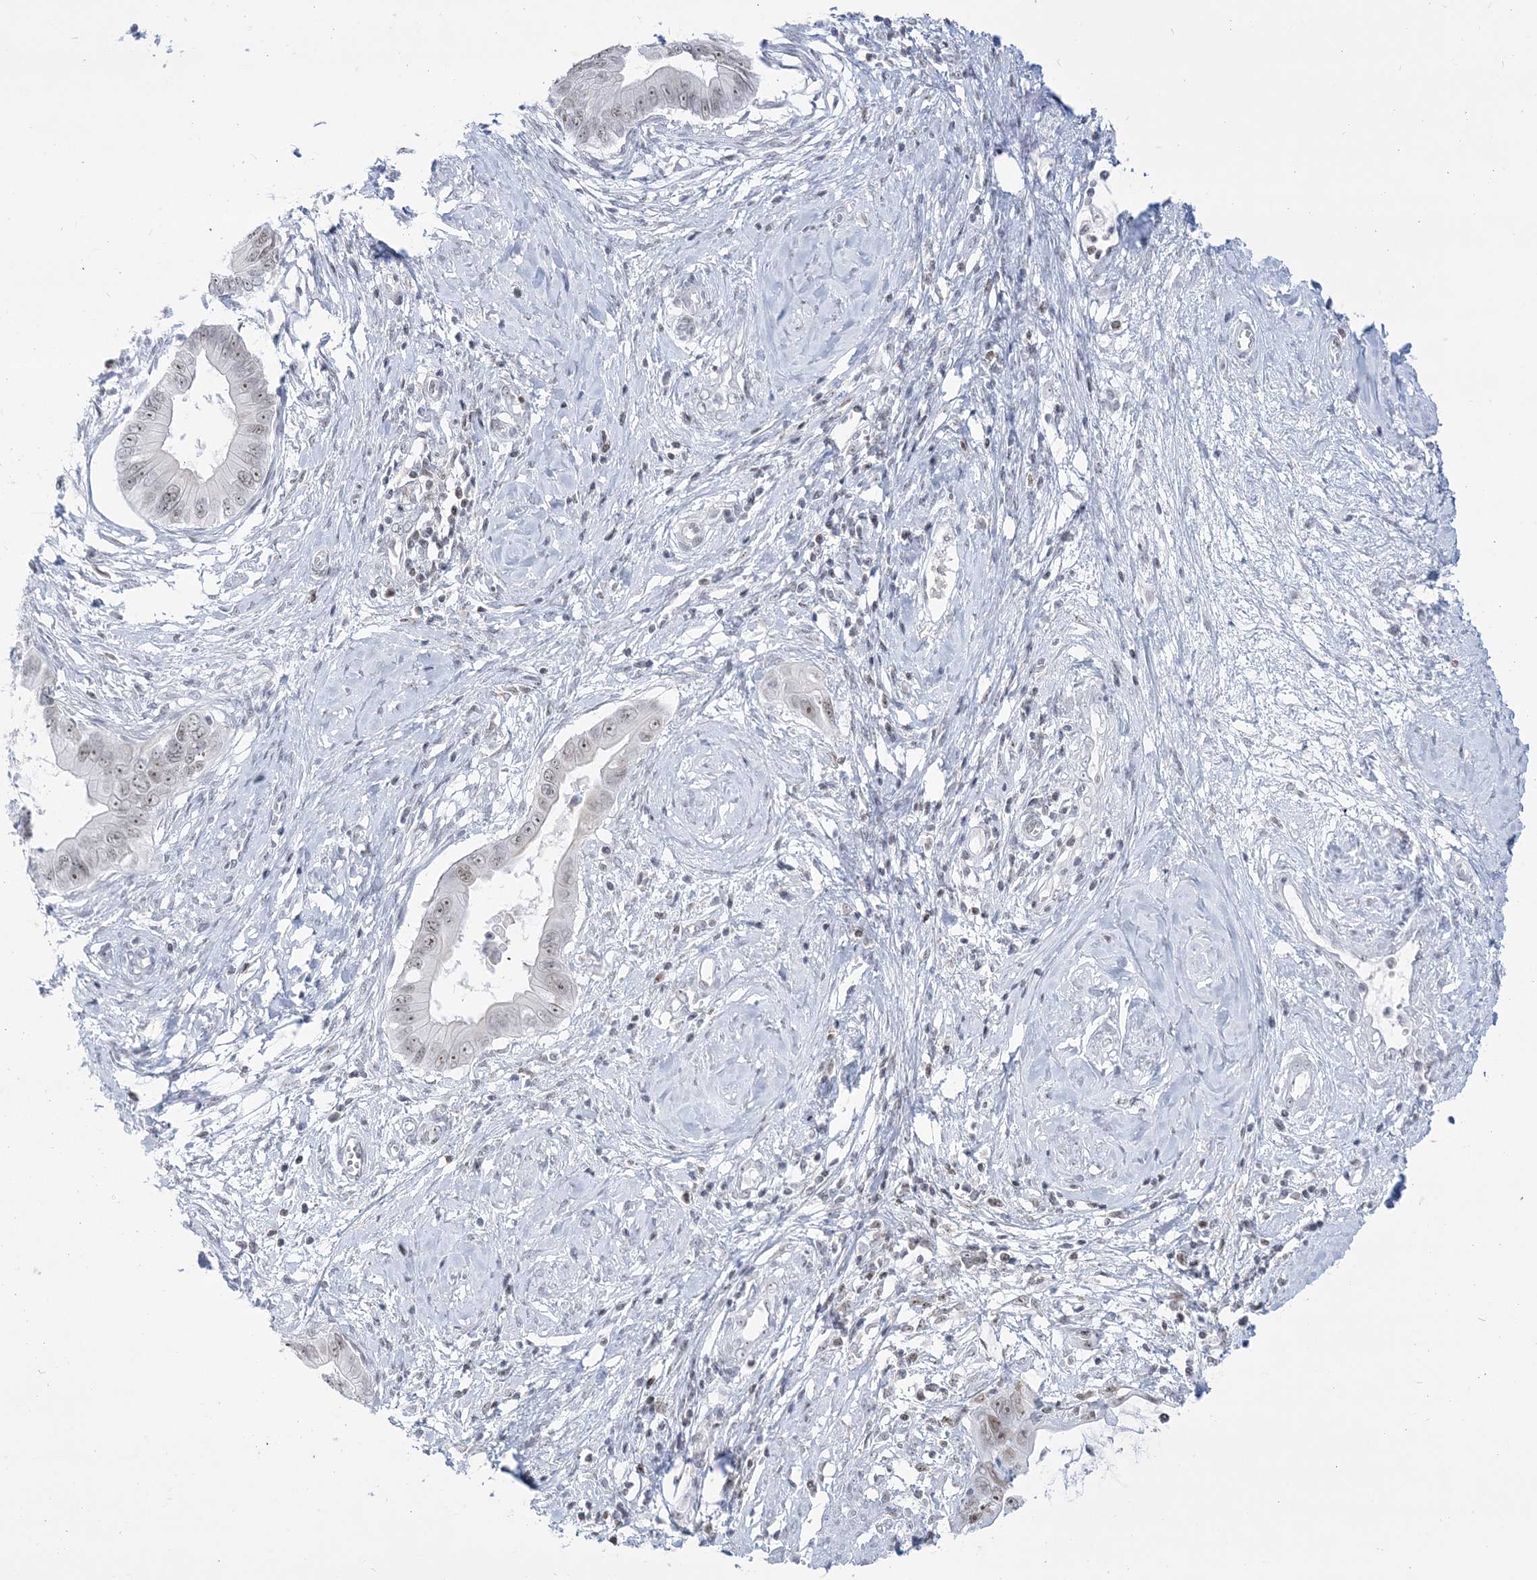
{"staining": {"intensity": "weak", "quantity": "<25%", "location": "nuclear"}, "tissue": "cervical cancer", "cell_type": "Tumor cells", "image_type": "cancer", "snomed": [{"axis": "morphology", "description": "Adenocarcinoma, NOS"}, {"axis": "topography", "description": "Cervix"}], "caption": "Cervical cancer was stained to show a protein in brown. There is no significant positivity in tumor cells.", "gene": "DDX21", "patient": {"sex": "female", "age": 44}}